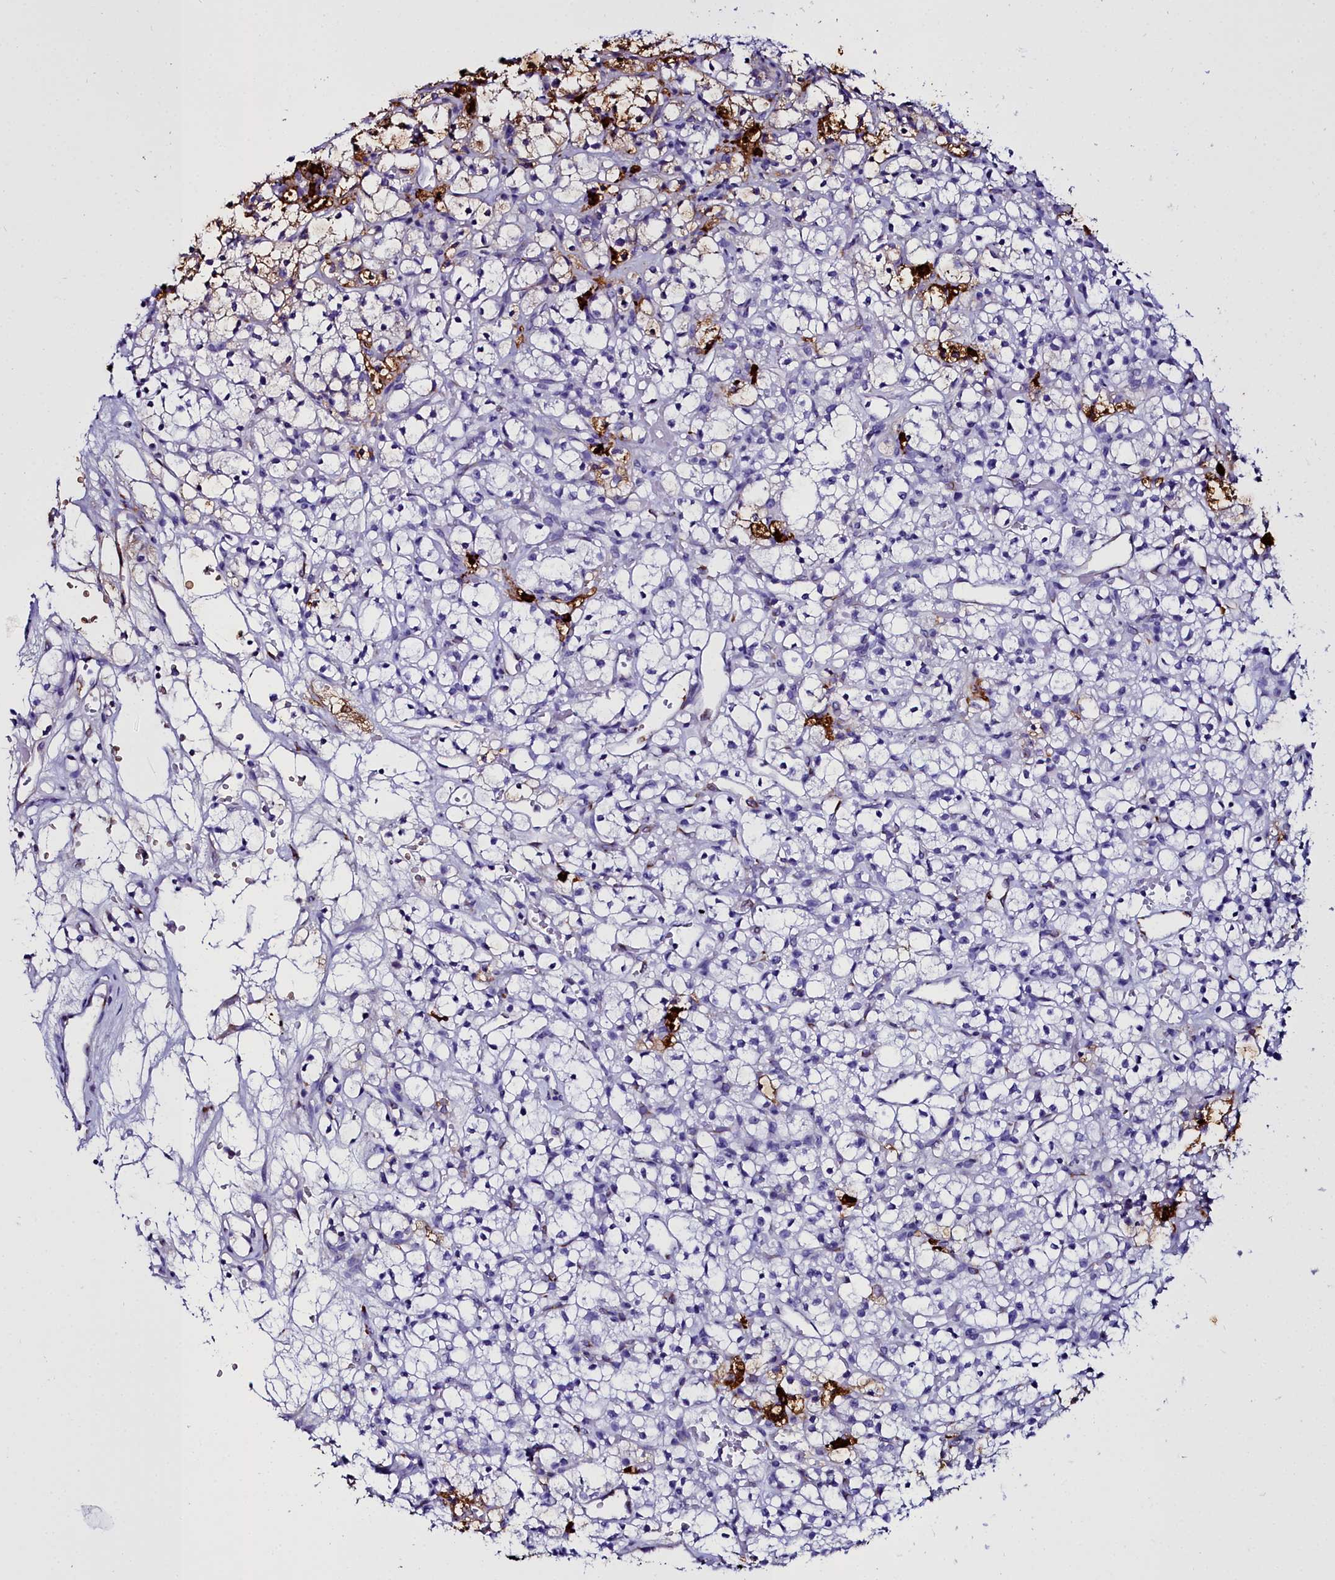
{"staining": {"intensity": "moderate", "quantity": "<25%", "location": "cytoplasmic/membranous"}, "tissue": "renal cancer", "cell_type": "Tumor cells", "image_type": "cancer", "snomed": [{"axis": "morphology", "description": "Adenocarcinoma, NOS"}, {"axis": "topography", "description": "Kidney"}], "caption": "Immunohistochemistry (IHC) of renal adenocarcinoma shows low levels of moderate cytoplasmic/membranous positivity in about <25% of tumor cells.", "gene": "TXNDC5", "patient": {"sex": "female", "age": 59}}